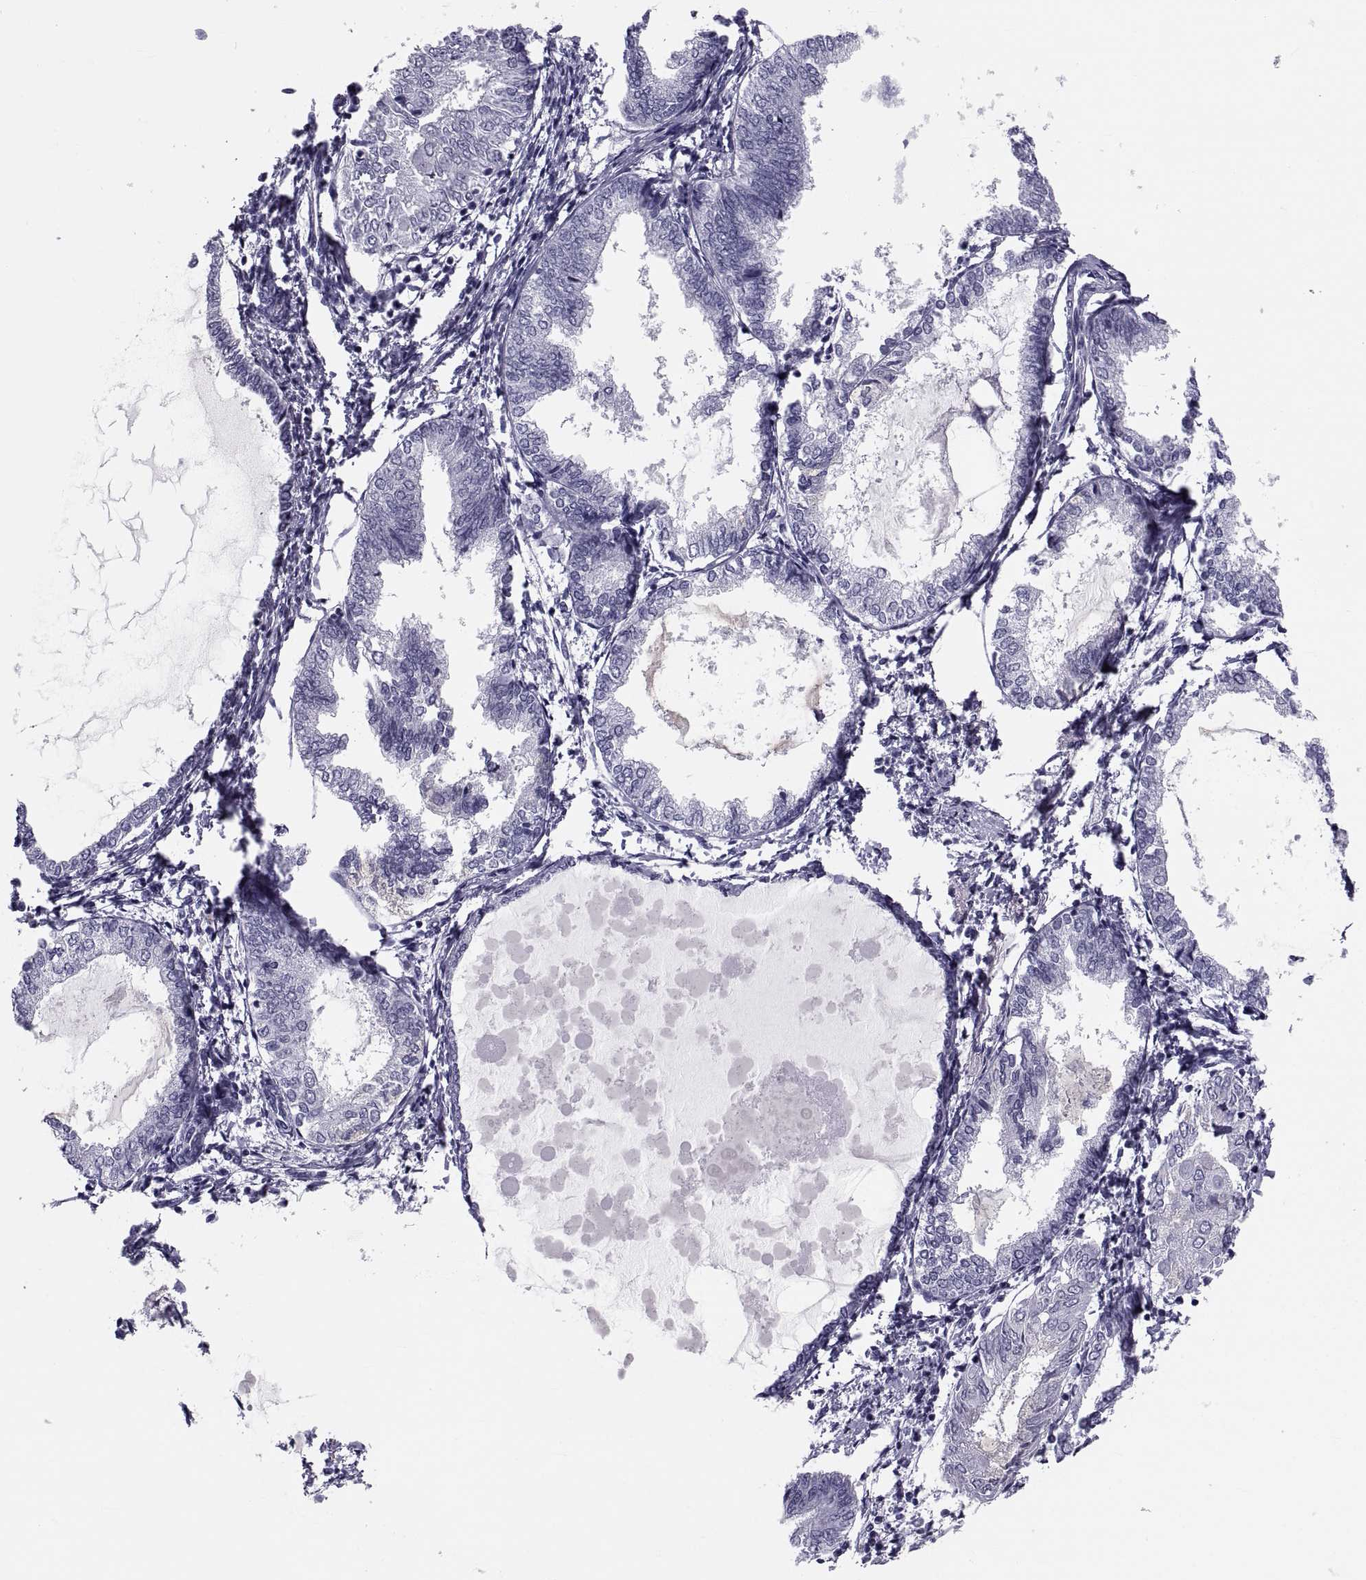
{"staining": {"intensity": "negative", "quantity": "none", "location": "none"}, "tissue": "endometrial cancer", "cell_type": "Tumor cells", "image_type": "cancer", "snomed": [{"axis": "morphology", "description": "Adenocarcinoma, NOS"}, {"axis": "topography", "description": "Endometrium"}], "caption": "Histopathology image shows no protein expression in tumor cells of endometrial adenocarcinoma tissue. (Stains: DAB immunohistochemistry with hematoxylin counter stain, Microscopy: brightfield microscopy at high magnification).", "gene": "CRISP1", "patient": {"sex": "female", "age": 68}}